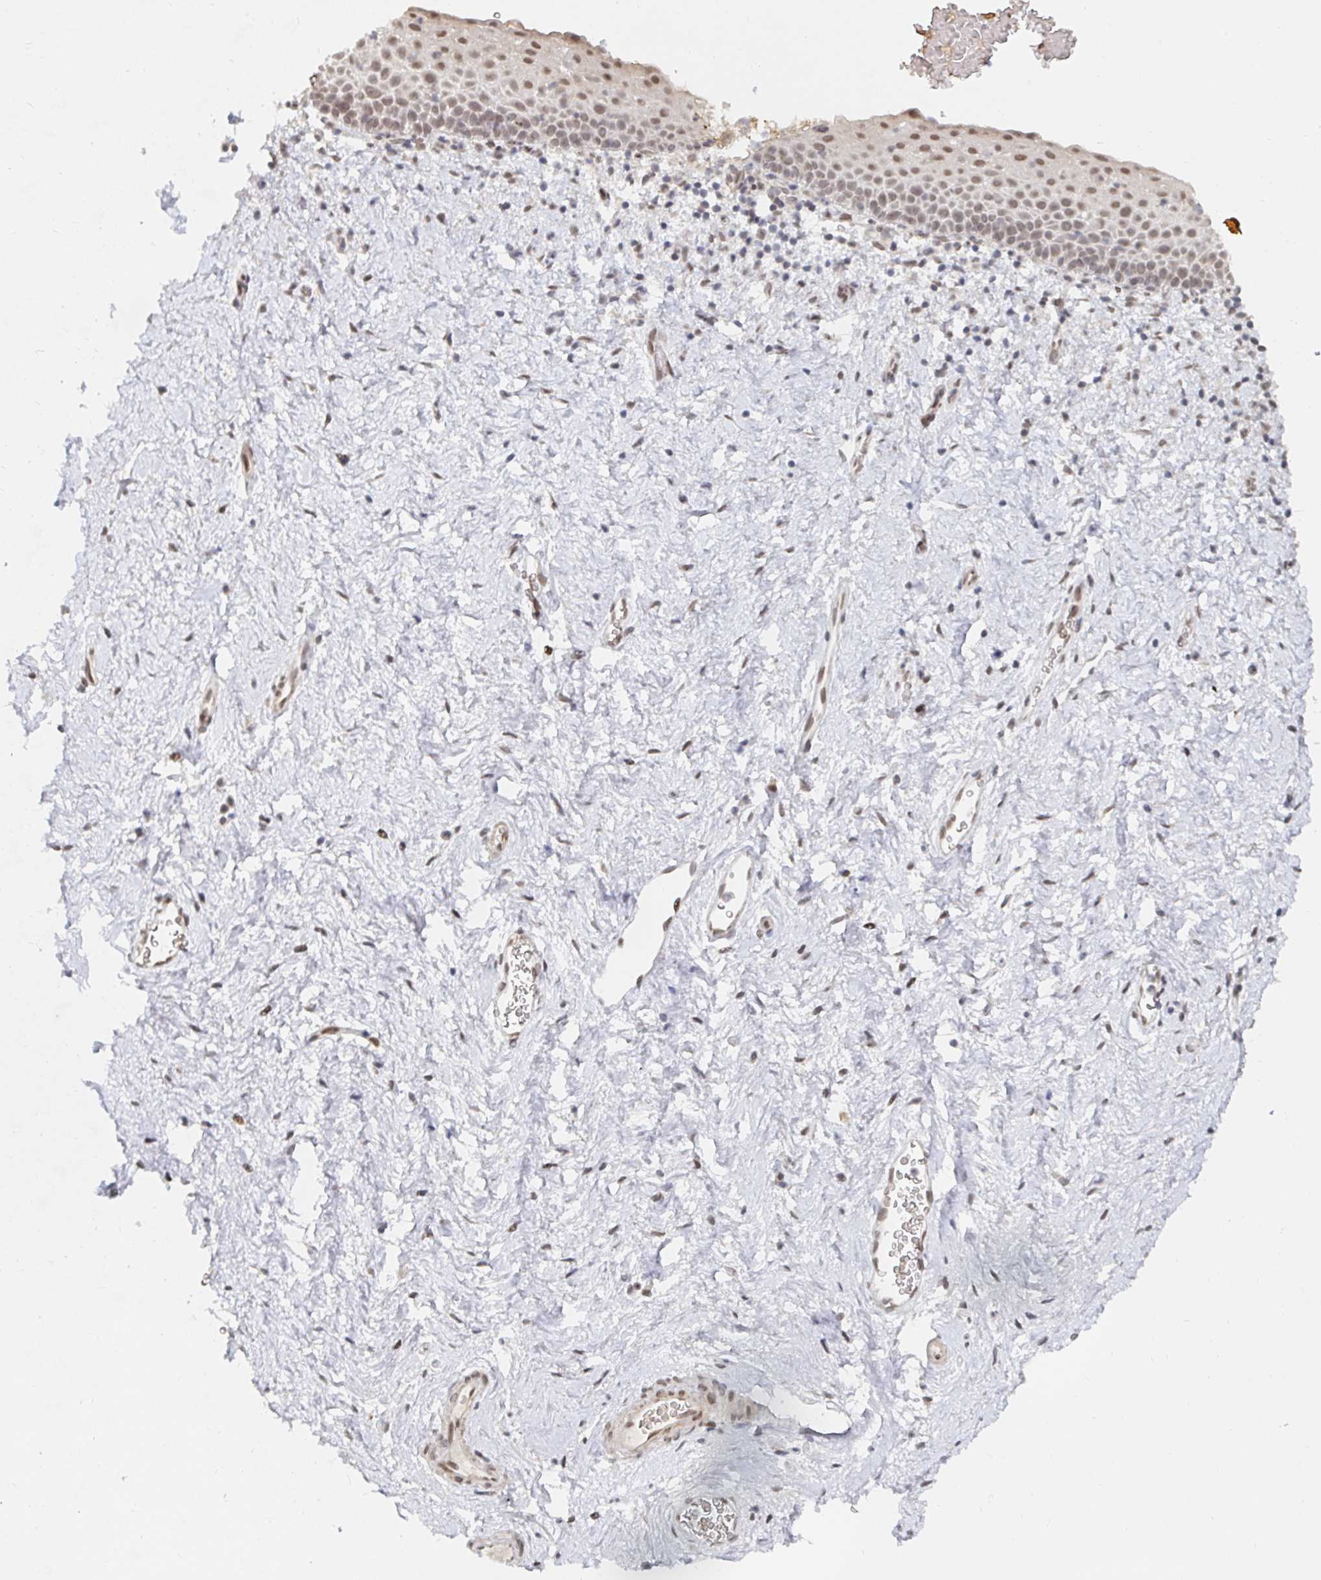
{"staining": {"intensity": "moderate", "quantity": "<25%", "location": "nuclear"}, "tissue": "vagina", "cell_type": "Squamous epithelial cells", "image_type": "normal", "snomed": [{"axis": "morphology", "description": "Normal tissue, NOS"}, {"axis": "topography", "description": "Vagina"}], "caption": "This photomicrograph displays unremarkable vagina stained with immunohistochemistry (IHC) to label a protein in brown. The nuclear of squamous epithelial cells show moderate positivity for the protein. Nuclei are counter-stained blue.", "gene": "CHD2", "patient": {"sex": "female", "age": 61}}